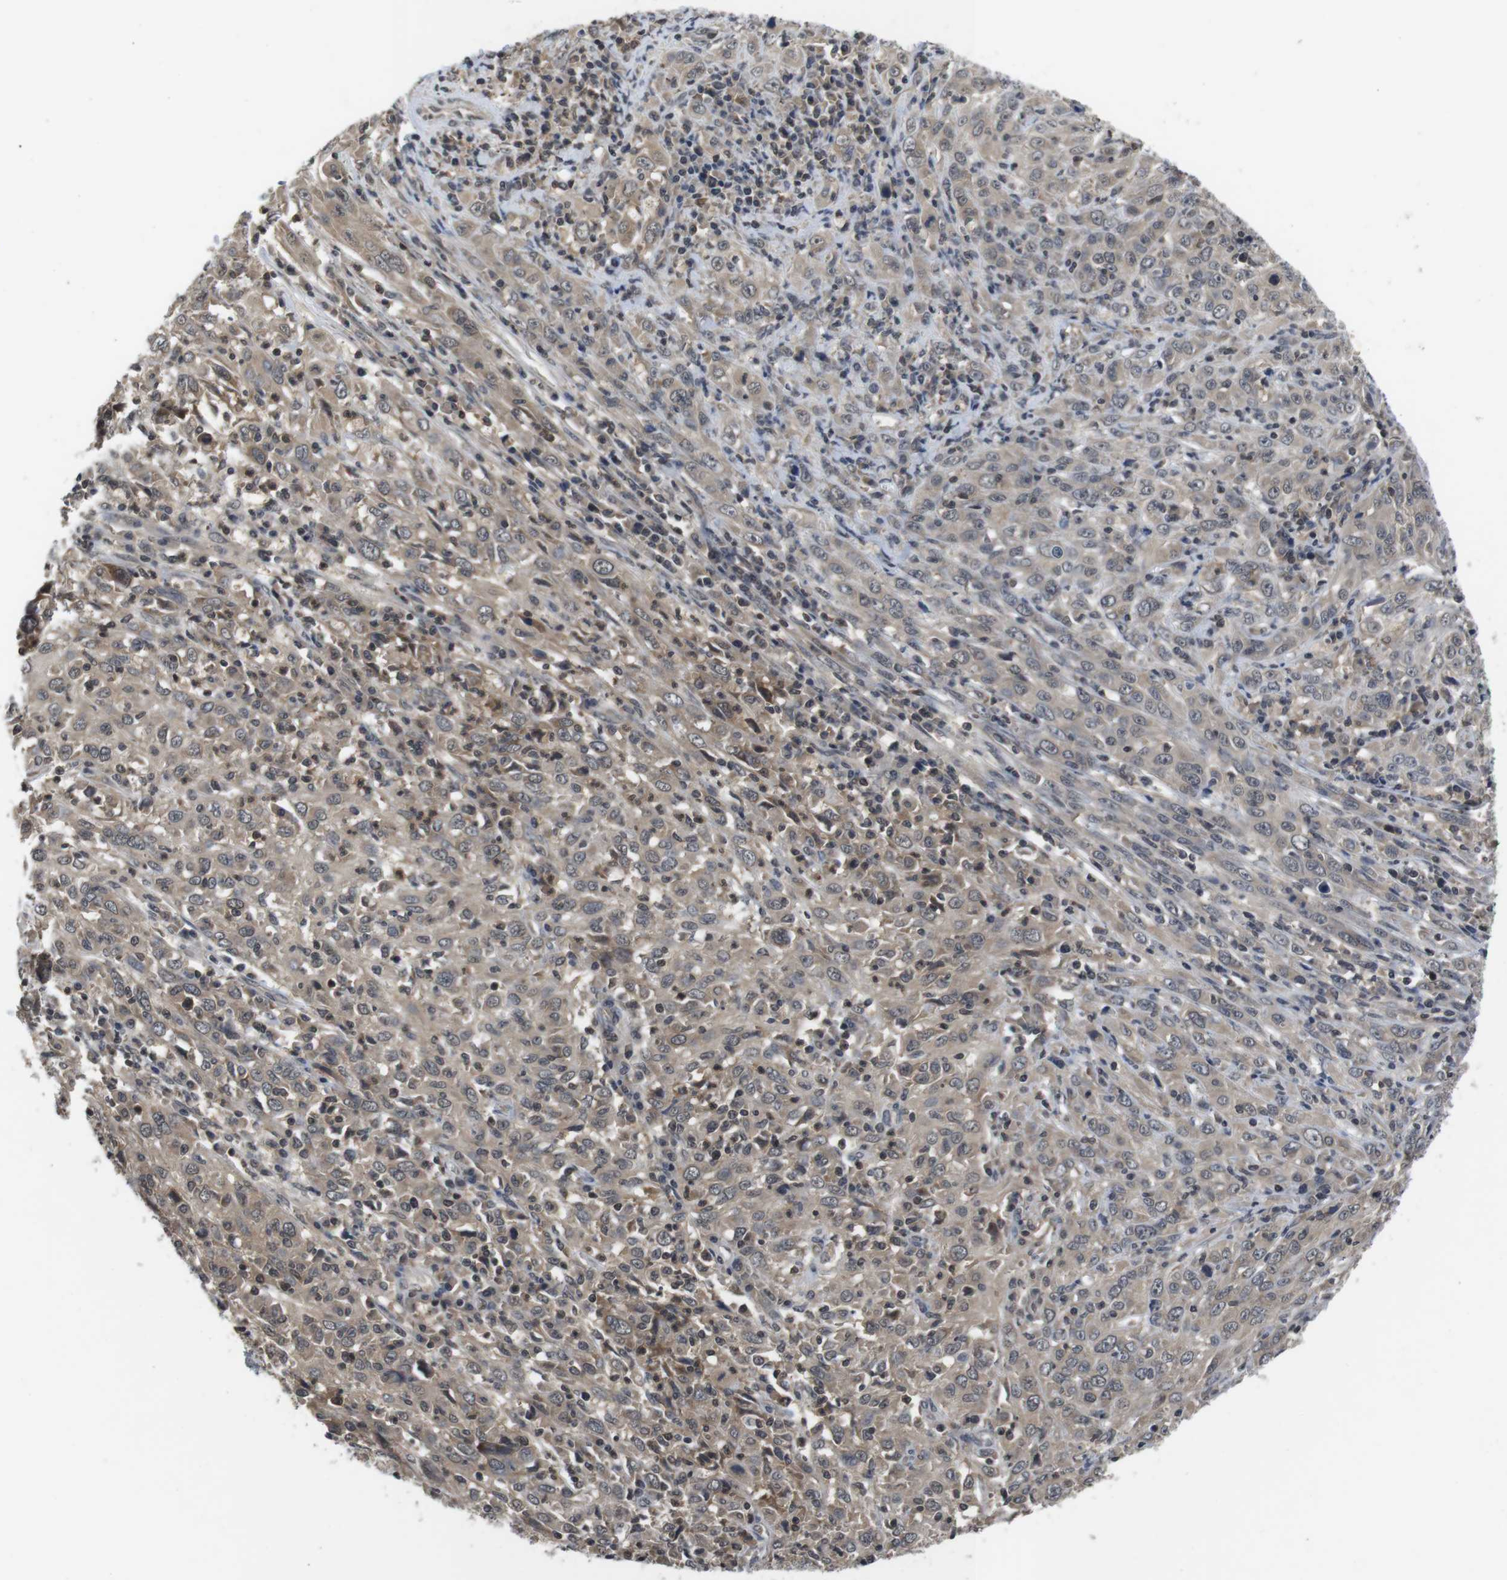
{"staining": {"intensity": "weak", "quantity": ">75%", "location": "cytoplasmic/membranous"}, "tissue": "cervical cancer", "cell_type": "Tumor cells", "image_type": "cancer", "snomed": [{"axis": "morphology", "description": "Squamous cell carcinoma, NOS"}, {"axis": "topography", "description": "Cervix"}], "caption": "This is a micrograph of IHC staining of squamous cell carcinoma (cervical), which shows weak positivity in the cytoplasmic/membranous of tumor cells.", "gene": "FADD", "patient": {"sex": "female", "age": 46}}